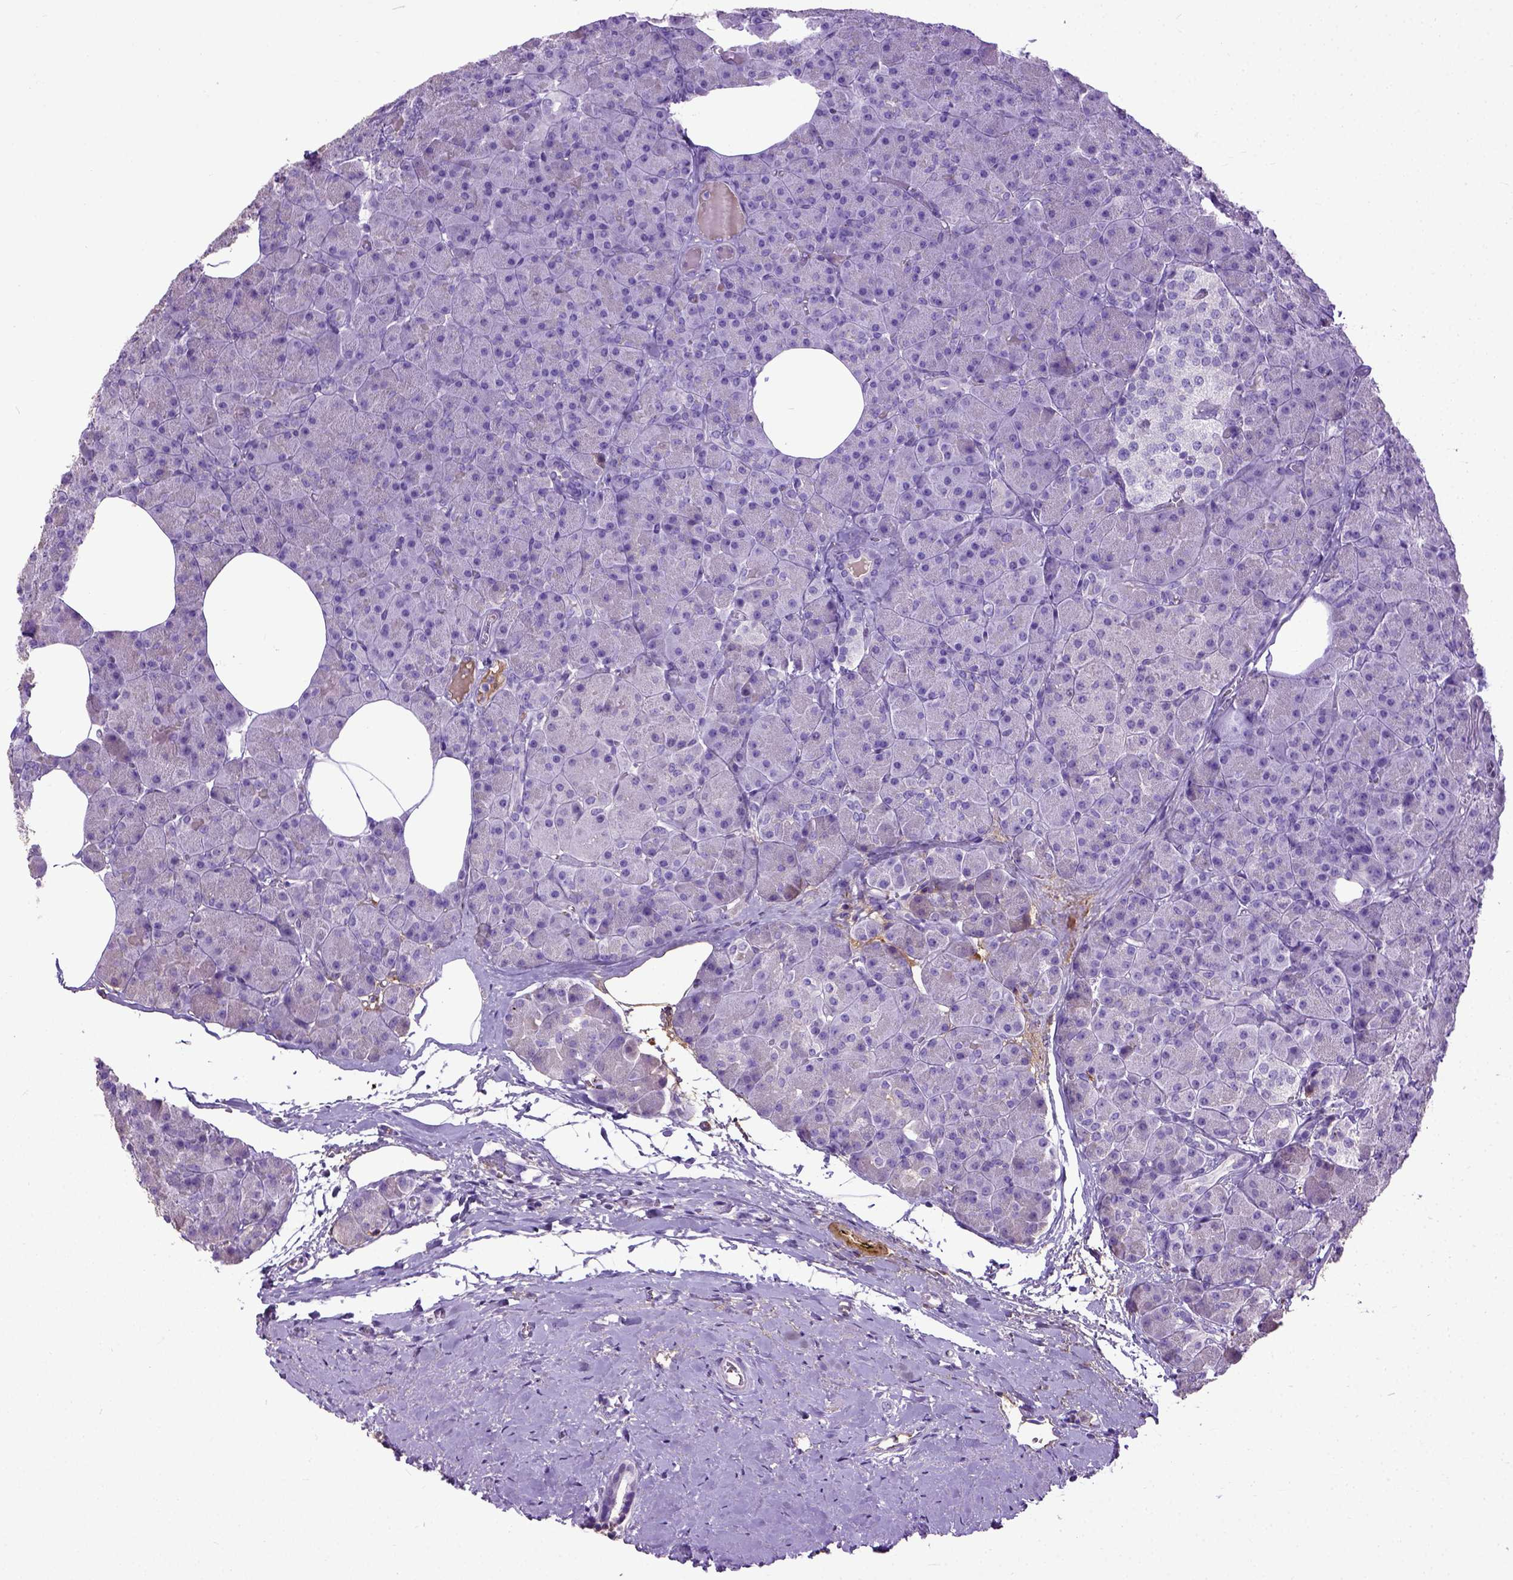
{"staining": {"intensity": "negative", "quantity": "none", "location": "none"}, "tissue": "pancreas", "cell_type": "Exocrine glandular cells", "image_type": "normal", "snomed": [{"axis": "morphology", "description": "Normal tissue, NOS"}, {"axis": "topography", "description": "Pancreas"}], "caption": "IHC image of unremarkable pancreas stained for a protein (brown), which shows no positivity in exocrine glandular cells.", "gene": "ADAMTS8", "patient": {"sex": "female", "age": 45}}